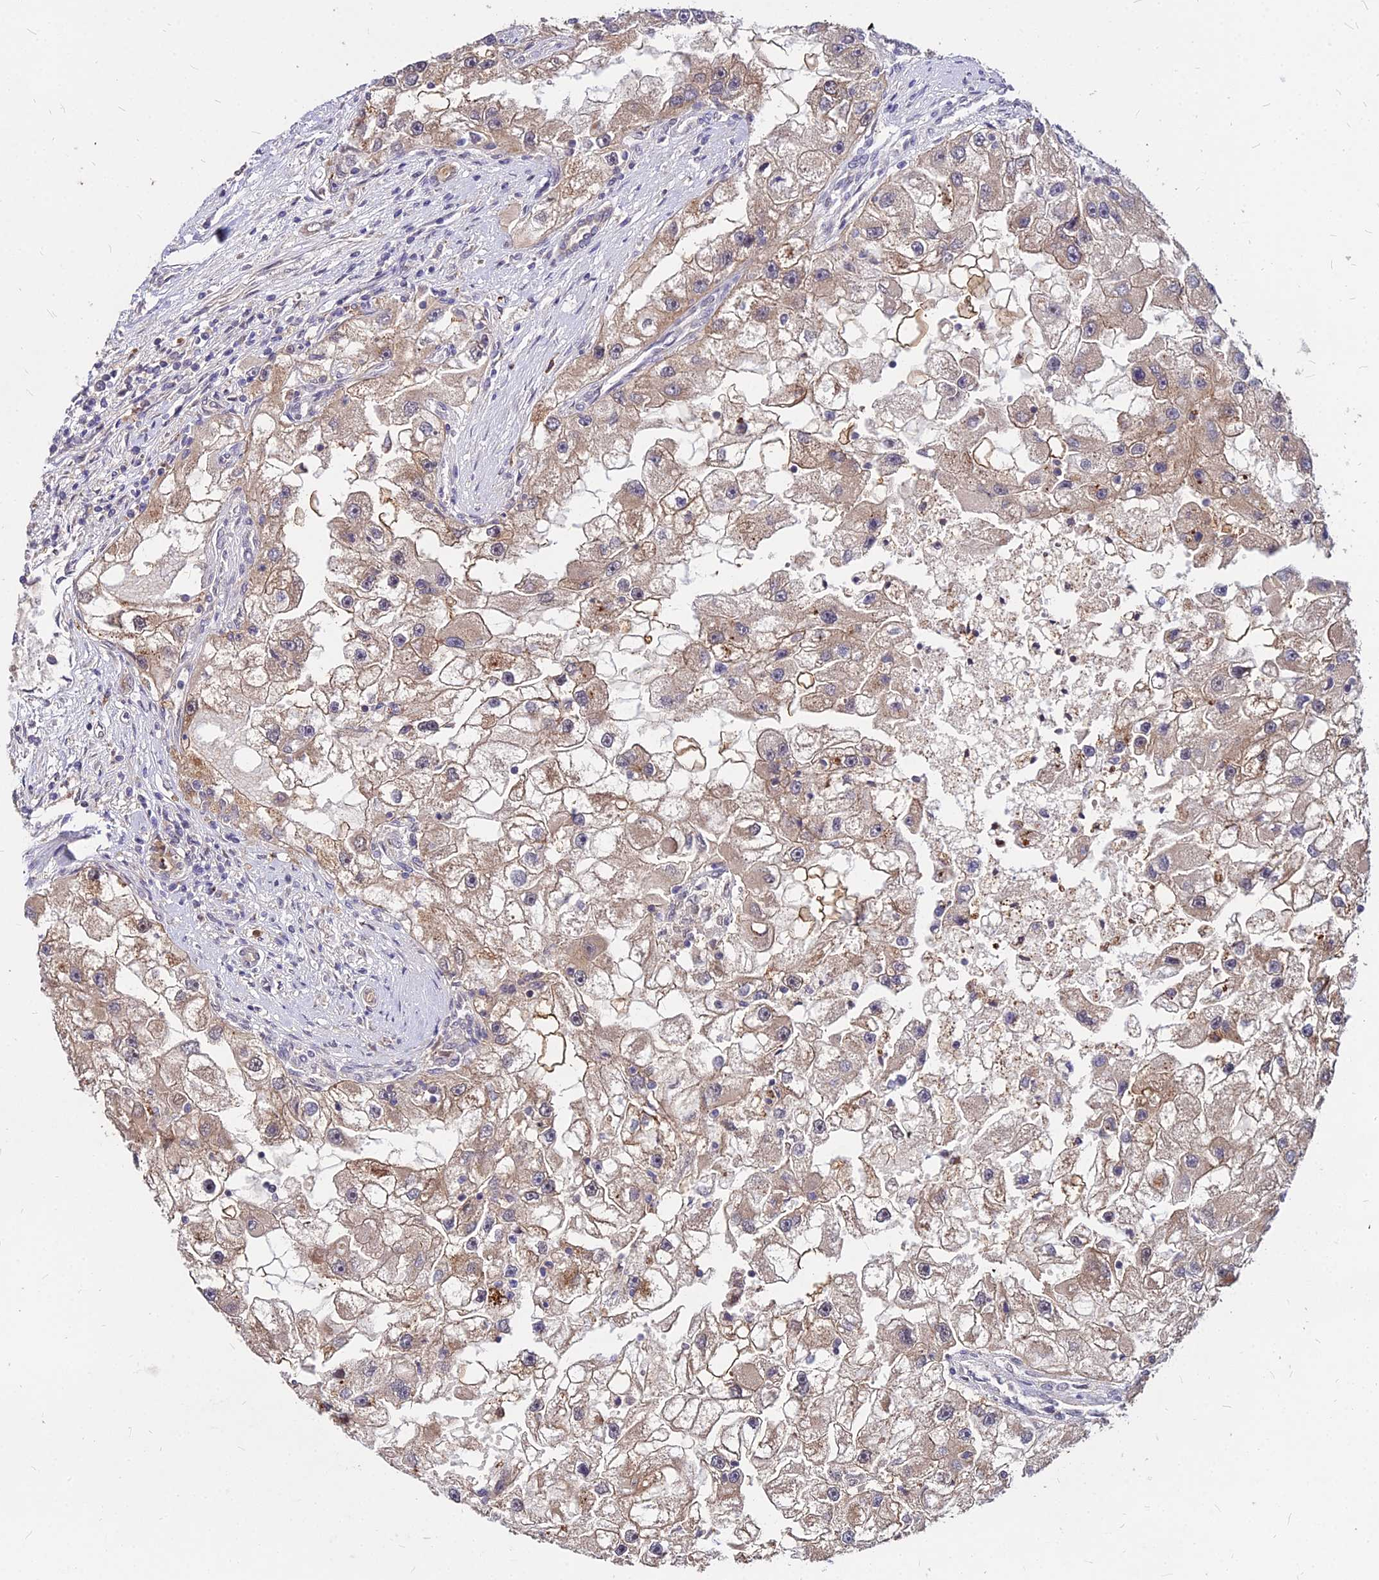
{"staining": {"intensity": "weak", "quantity": ">75%", "location": "cytoplasmic/membranous"}, "tissue": "renal cancer", "cell_type": "Tumor cells", "image_type": "cancer", "snomed": [{"axis": "morphology", "description": "Adenocarcinoma, NOS"}, {"axis": "topography", "description": "Kidney"}], "caption": "Immunohistochemistry photomicrograph of renal cancer (adenocarcinoma) stained for a protein (brown), which reveals low levels of weak cytoplasmic/membranous expression in approximately >75% of tumor cells.", "gene": "APBA3", "patient": {"sex": "male", "age": 63}}